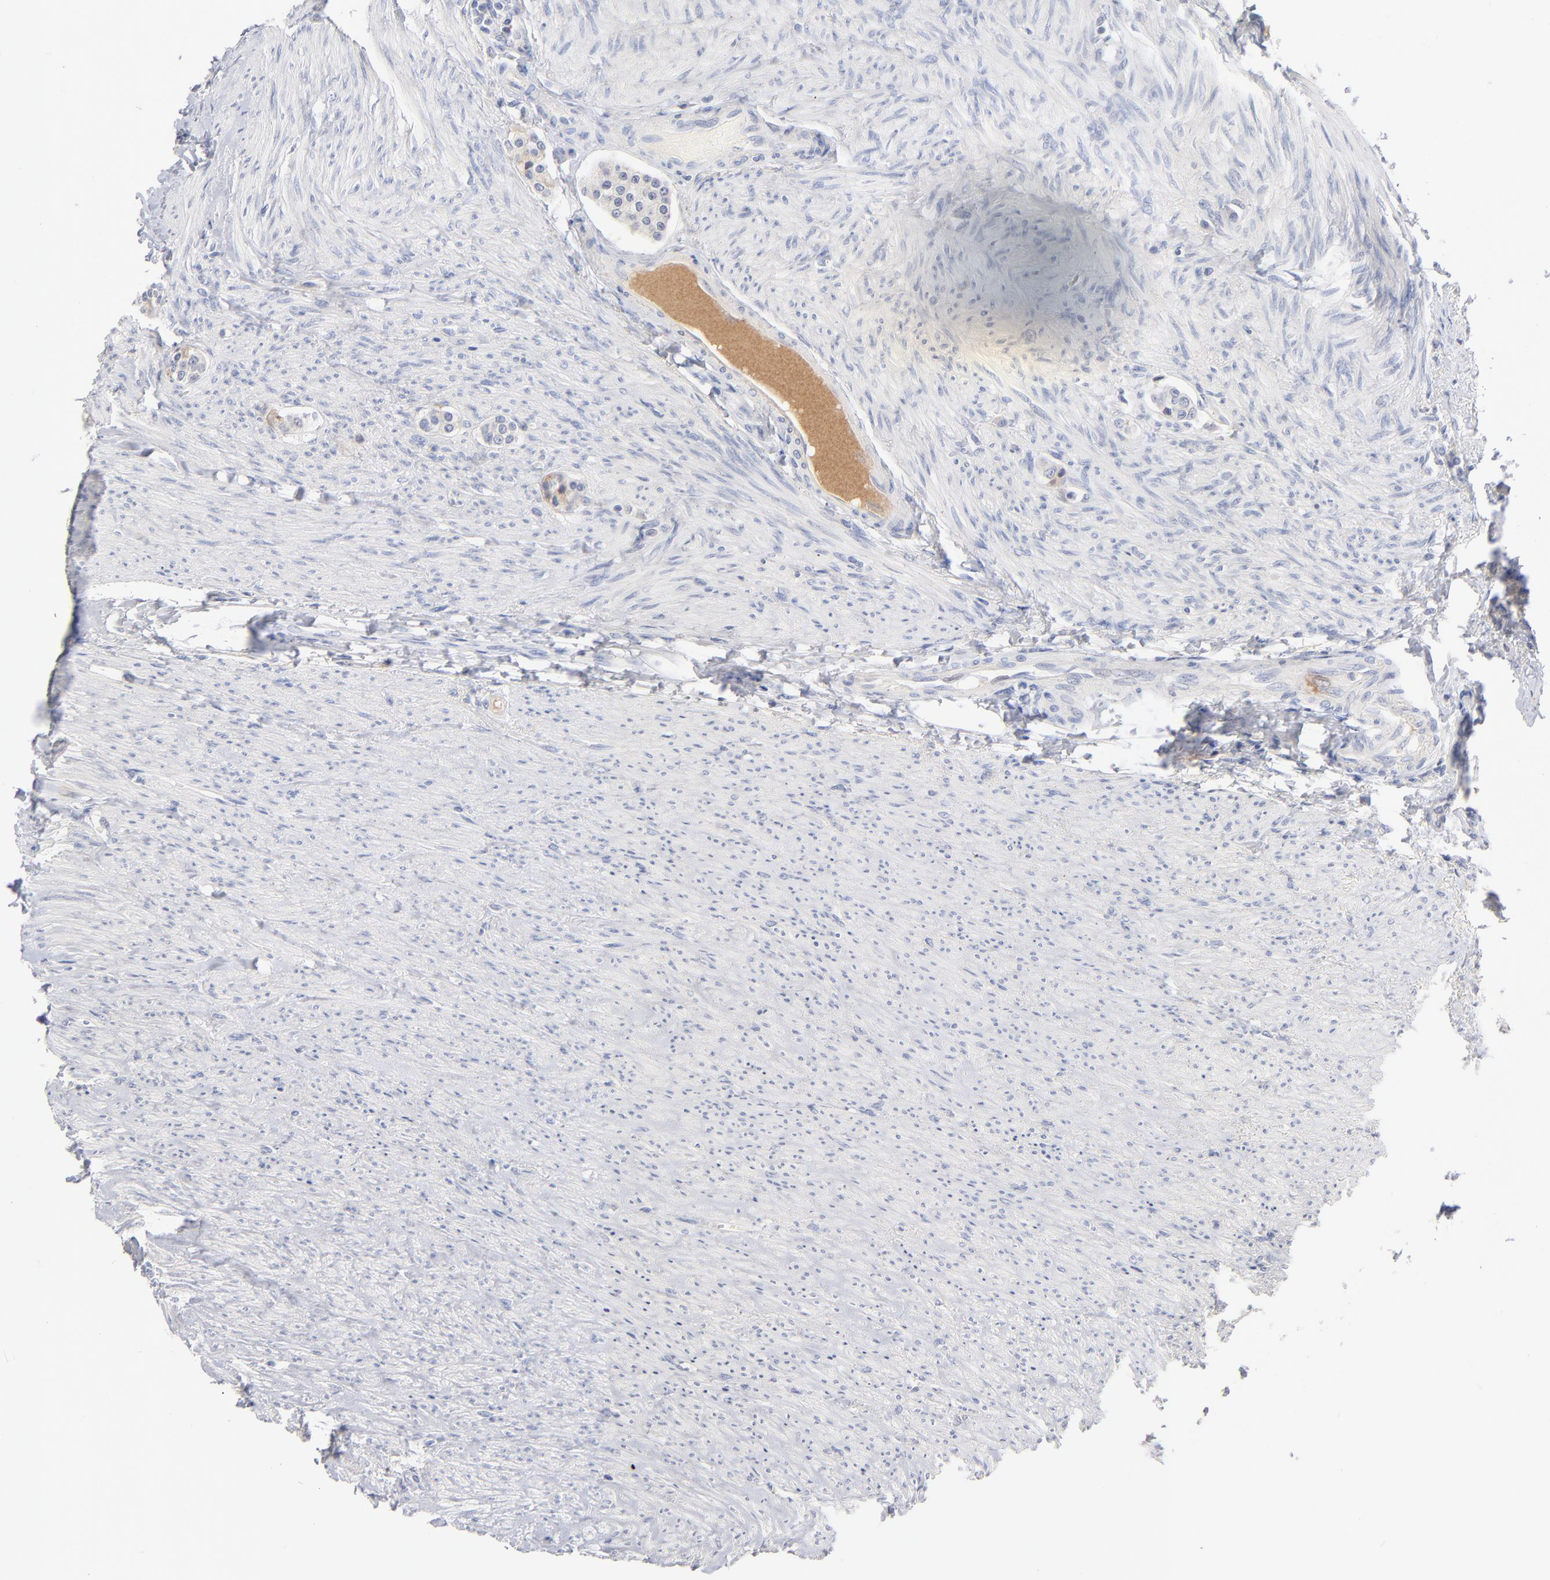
{"staining": {"intensity": "negative", "quantity": "none", "location": "none"}, "tissue": "carcinoid", "cell_type": "Tumor cells", "image_type": "cancer", "snomed": [{"axis": "morphology", "description": "Carcinoid, malignant, NOS"}, {"axis": "topography", "description": "Colon"}], "caption": "Immunohistochemical staining of human malignant carcinoid demonstrates no significant positivity in tumor cells.", "gene": "F12", "patient": {"sex": "female", "age": 61}}